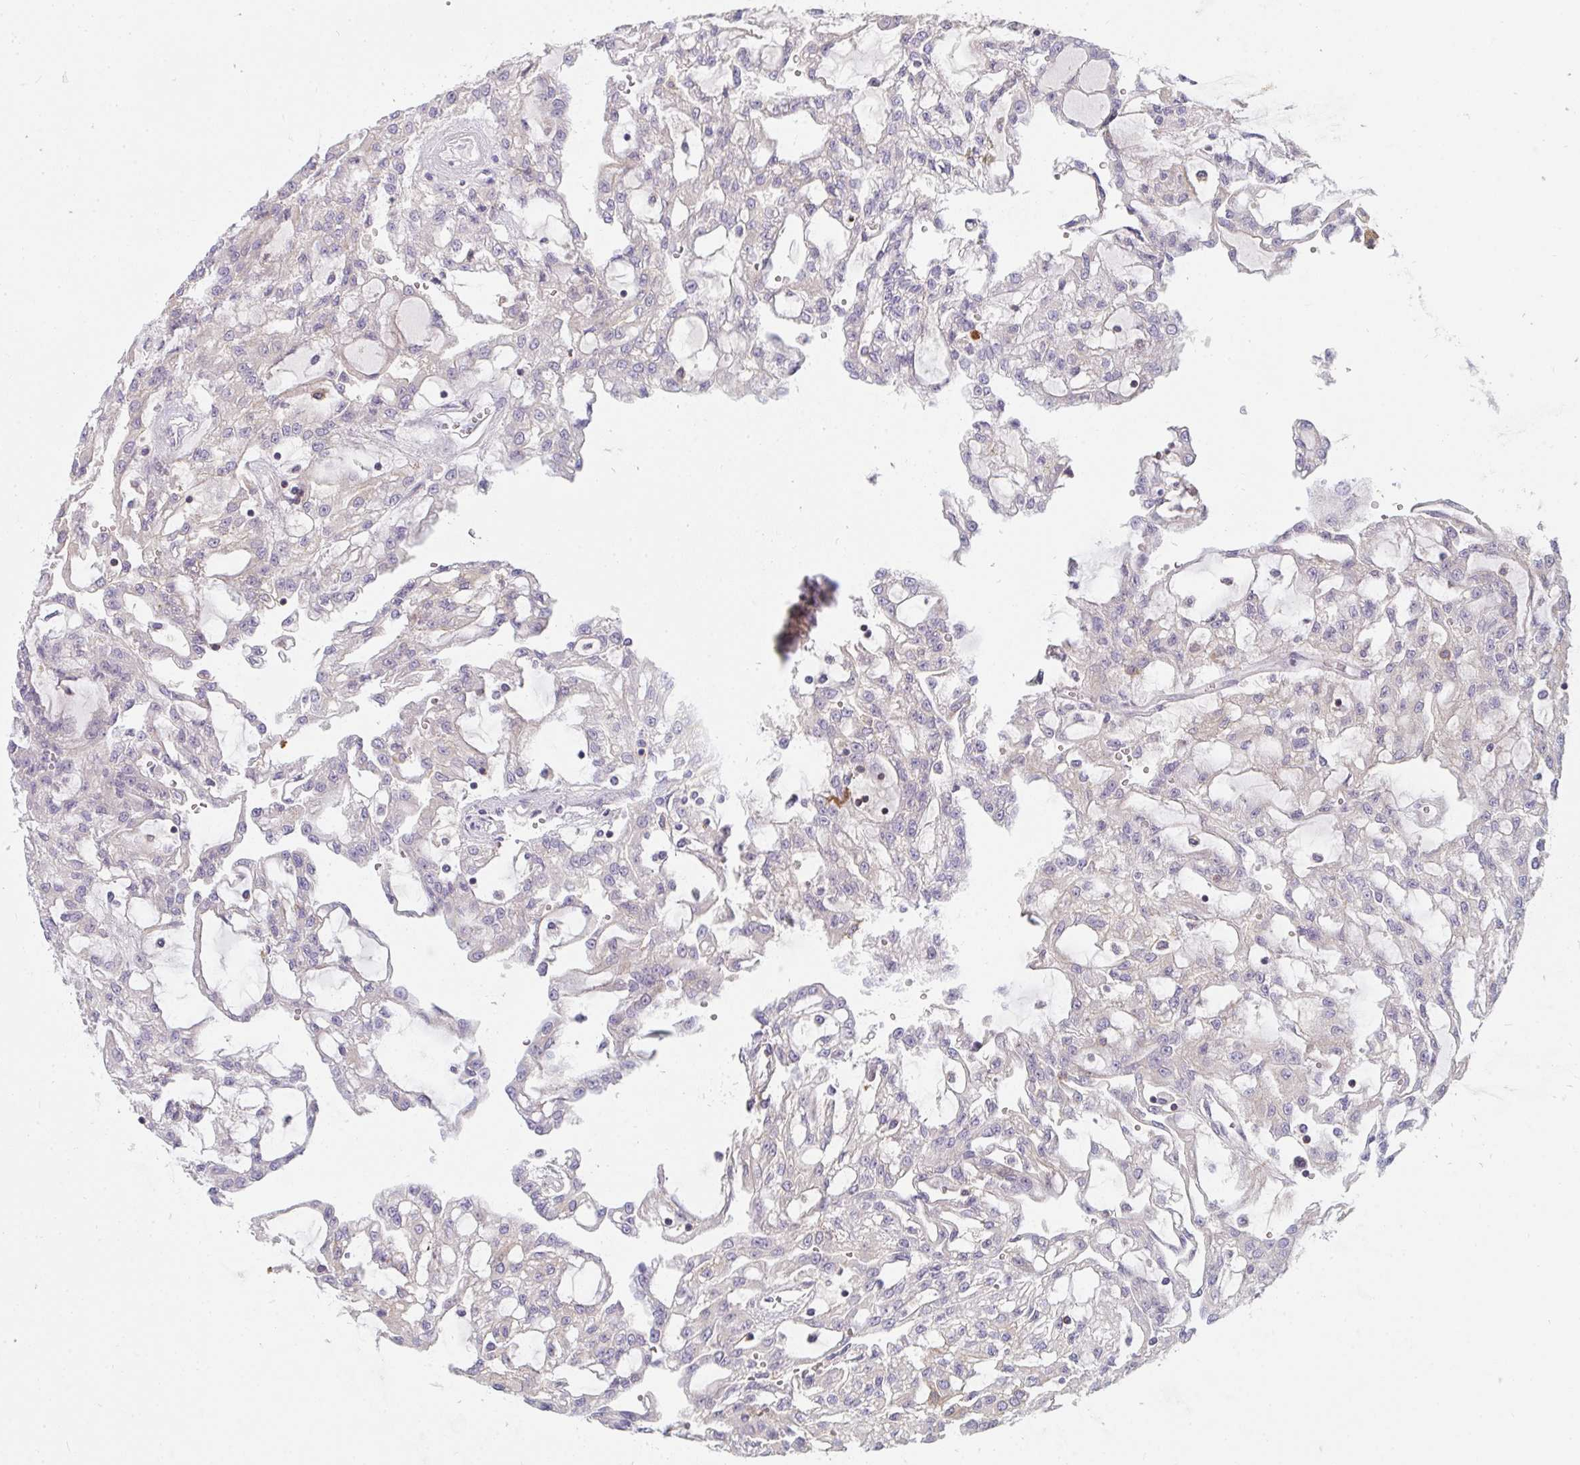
{"staining": {"intensity": "negative", "quantity": "none", "location": "none"}, "tissue": "renal cancer", "cell_type": "Tumor cells", "image_type": "cancer", "snomed": [{"axis": "morphology", "description": "Adenocarcinoma, NOS"}, {"axis": "topography", "description": "Kidney"}], "caption": "Histopathology image shows no protein staining in tumor cells of adenocarcinoma (renal) tissue. (Brightfield microscopy of DAB (3,3'-diaminobenzidine) IHC at high magnification).", "gene": "CSF3R", "patient": {"sex": "male", "age": 63}}